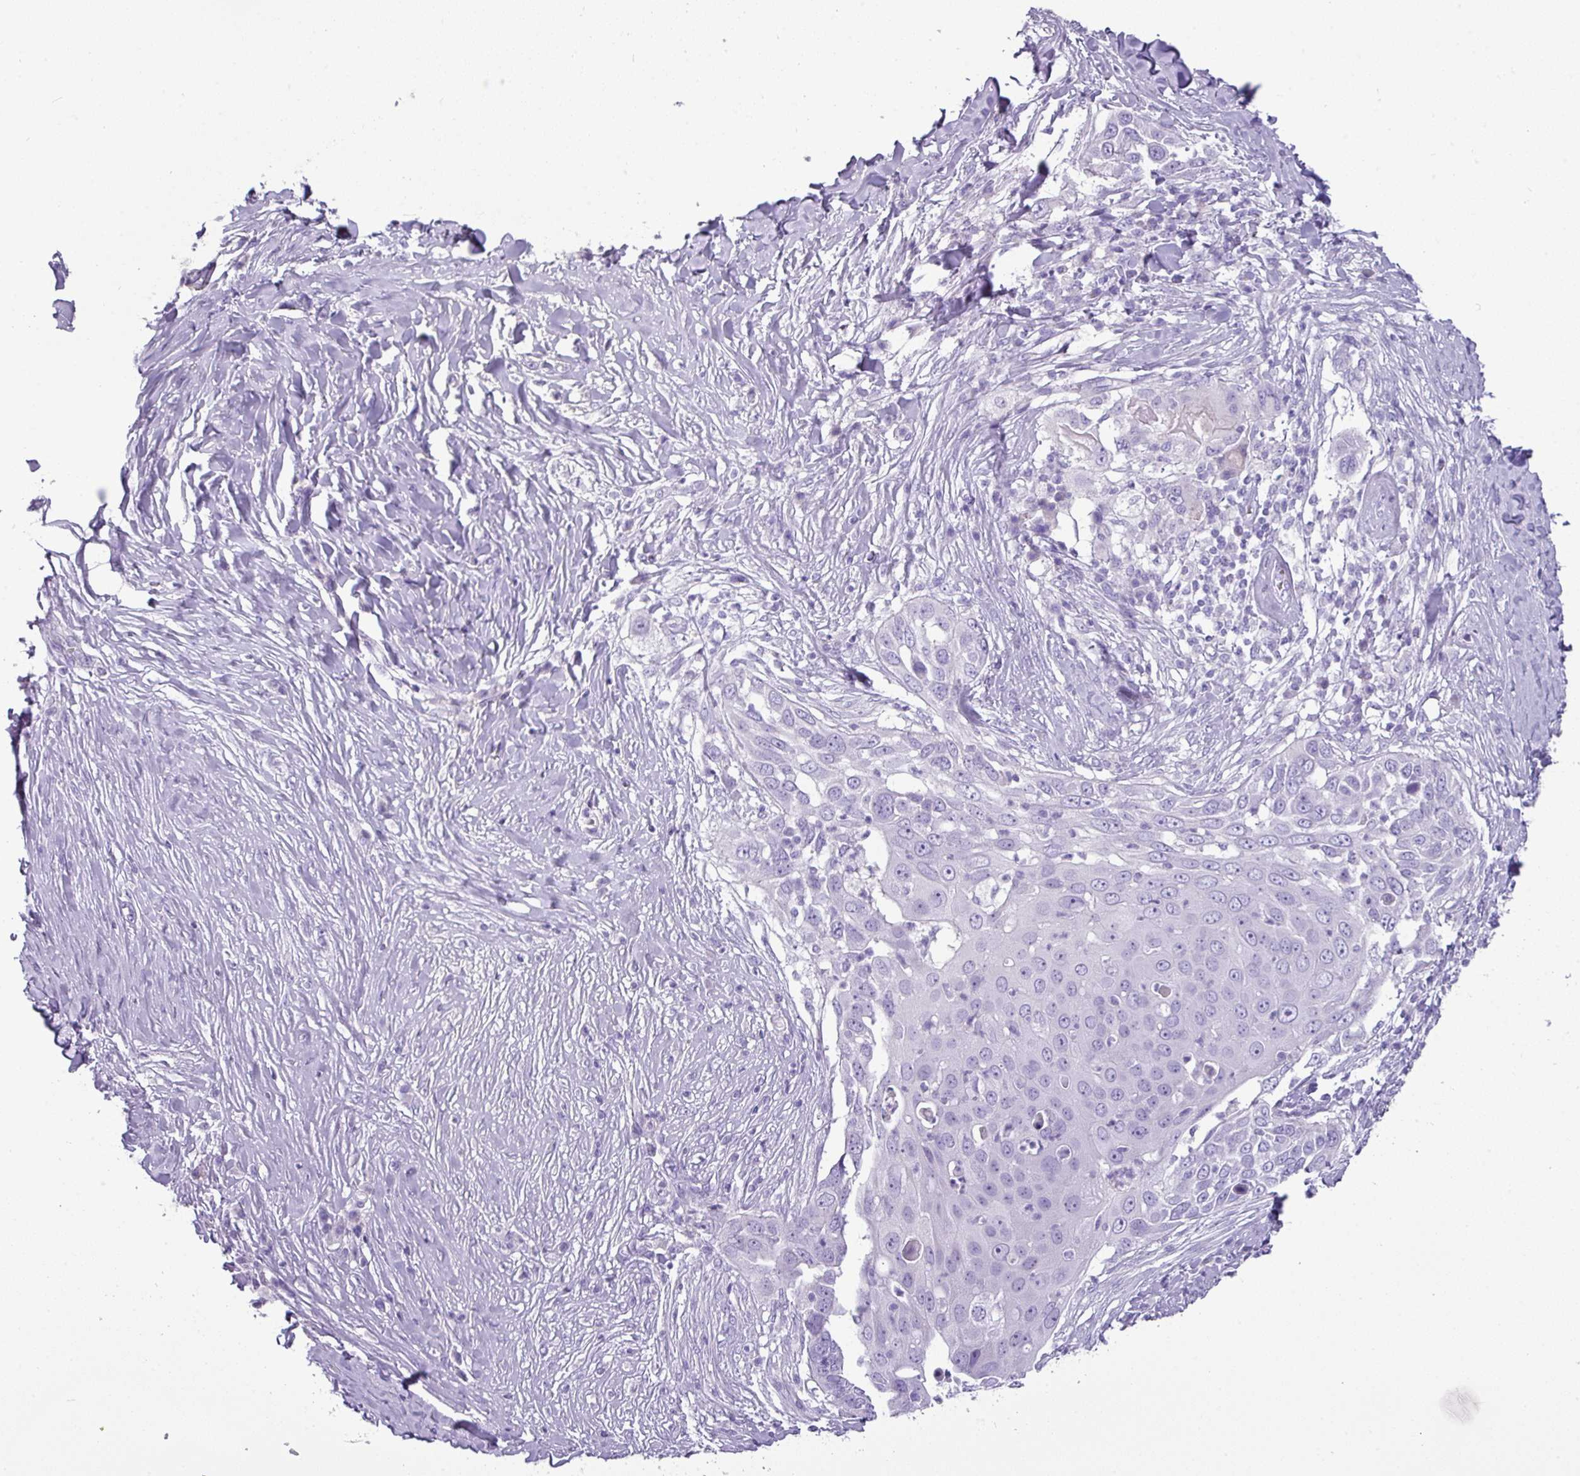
{"staining": {"intensity": "negative", "quantity": "none", "location": "none"}, "tissue": "skin cancer", "cell_type": "Tumor cells", "image_type": "cancer", "snomed": [{"axis": "morphology", "description": "Squamous cell carcinoma, NOS"}, {"axis": "topography", "description": "Skin"}], "caption": "IHC image of neoplastic tissue: skin cancer stained with DAB (3,3'-diaminobenzidine) displays no significant protein staining in tumor cells.", "gene": "GSTA3", "patient": {"sex": "female", "age": 44}}